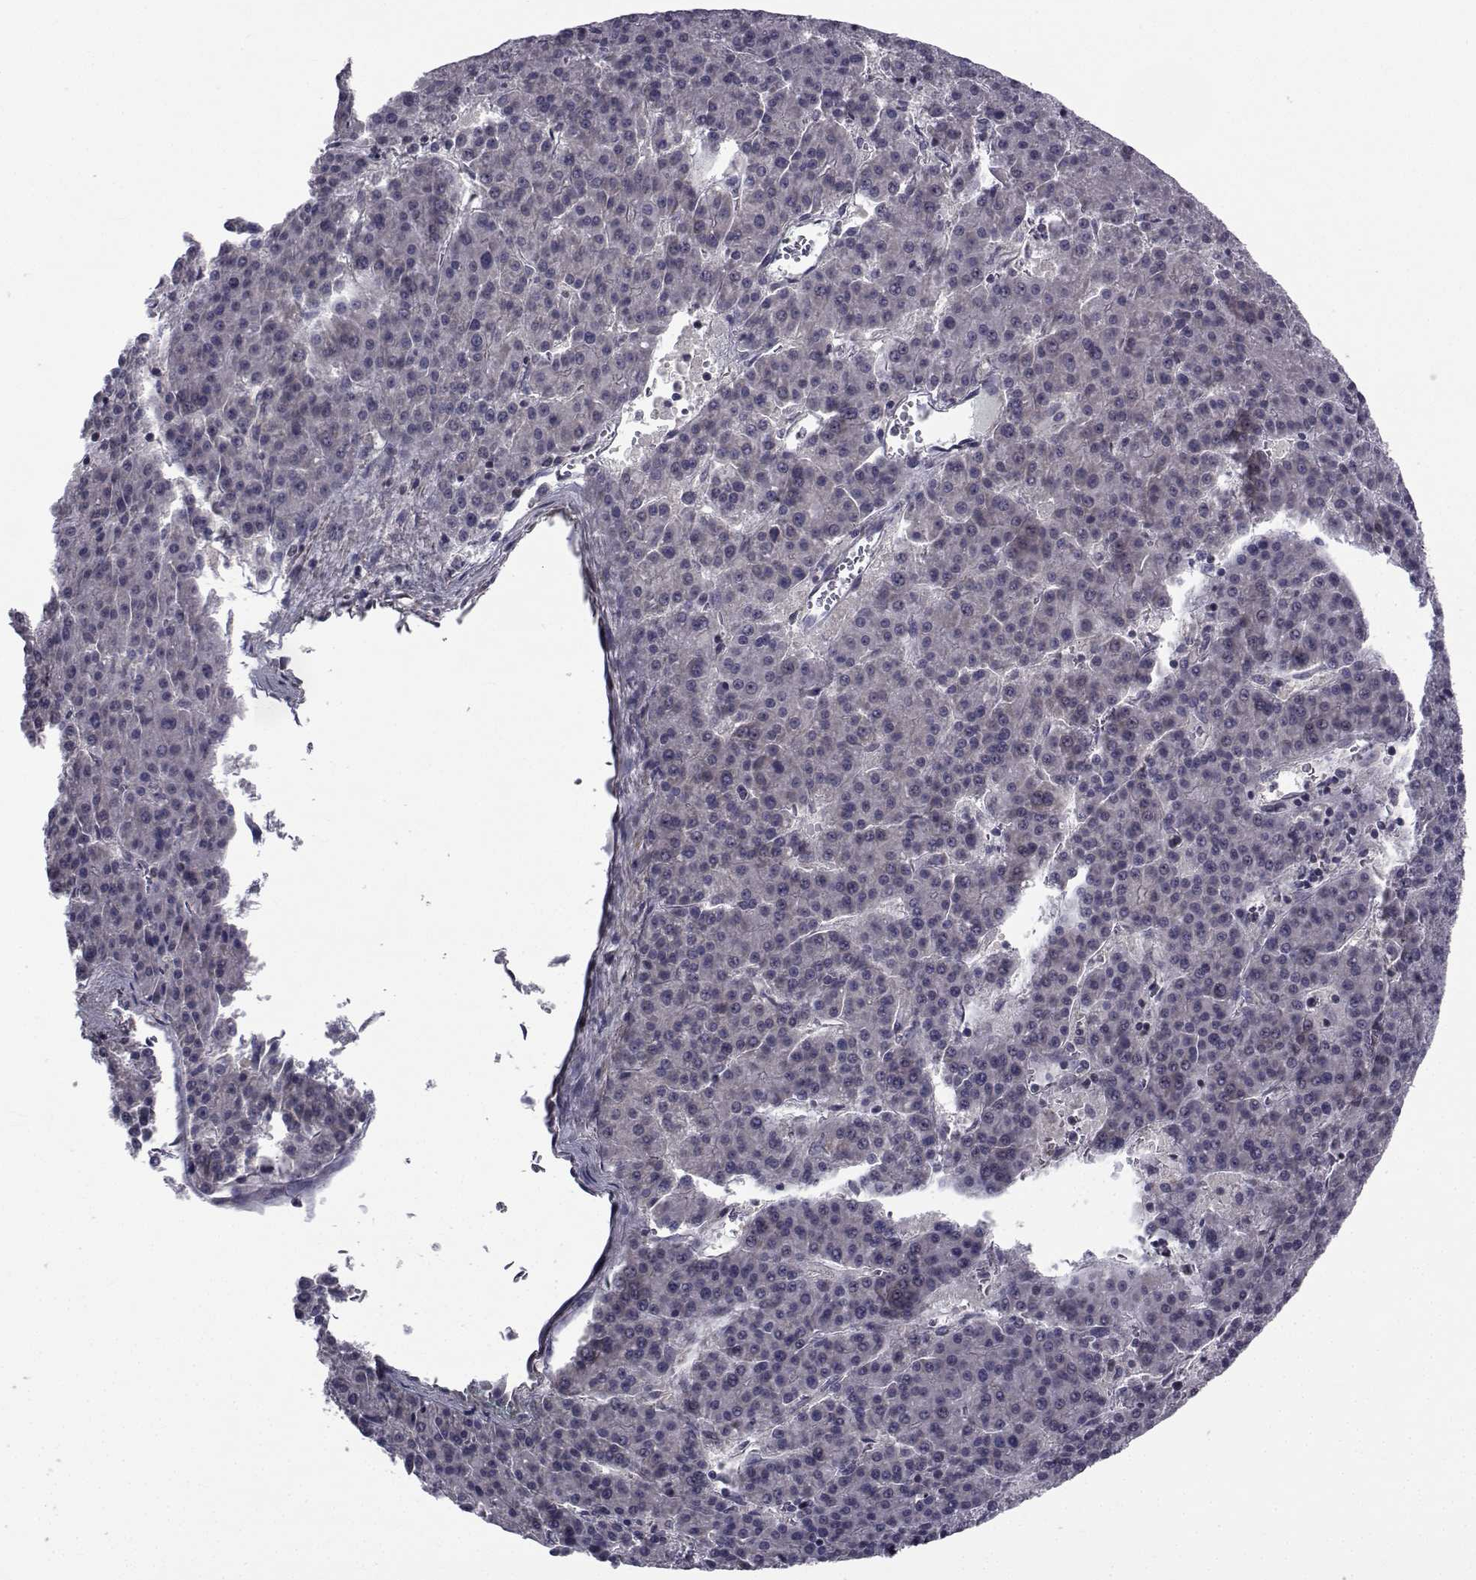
{"staining": {"intensity": "negative", "quantity": "none", "location": "none"}, "tissue": "liver cancer", "cell_type": "Tumor cells", "image_type": "cancer", "snomed": [{"axis": "morphology", "description": "Carcinoma, Hepatocellular, NOS"}, {"axis": "topography", "description": "Liver"}], "caption": "Liver cancer (hepatocellular carcinoma) stained for a protein using immunohistochemistry (IHC) exhibits no expression tumor cells.", "gene": "CFAP74", "patient": {"sex": "female", "age": 58}}